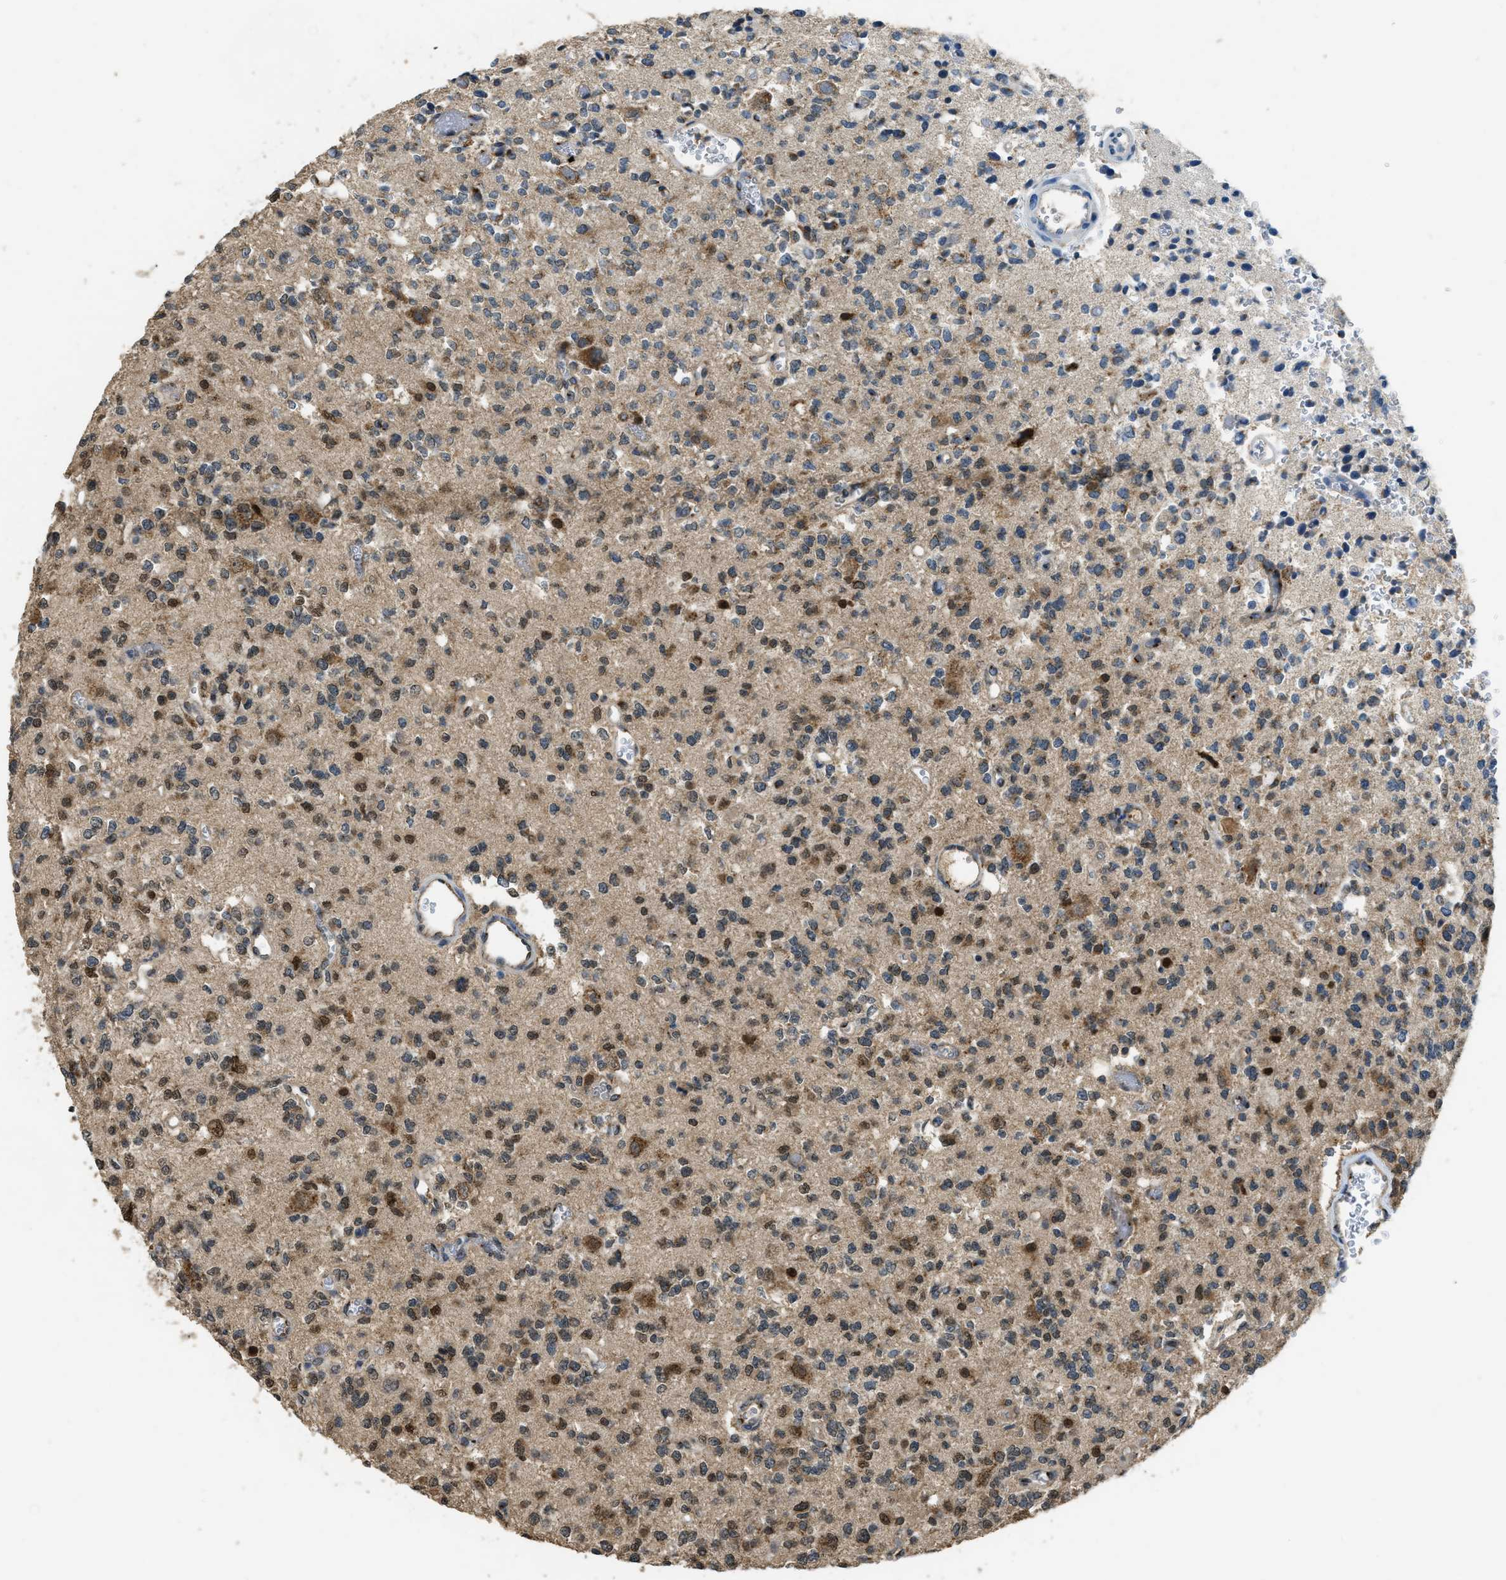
{"staining": {"intensity": "moderate", "quantity": ">75%", "location": "cytoplasmic/membranous,nuclear"}, "tissue": "glioma", "cell_type": "Tumor cells", "image_type": "cancer", "snomed": [{"axis": "morphology", "description": "Glioma, malignant, Low grade"}, {"axis": "topography", "description": "Brain"}], "caption": "Malignant glioma (low-grade) stained with a brown dye displays moderate cytoplasmic/membranous and nuclear positive positivity in approximately >75% of tumor cells.", "gene": "IPO7", "patient": {"sex": "male", "age": 38}}